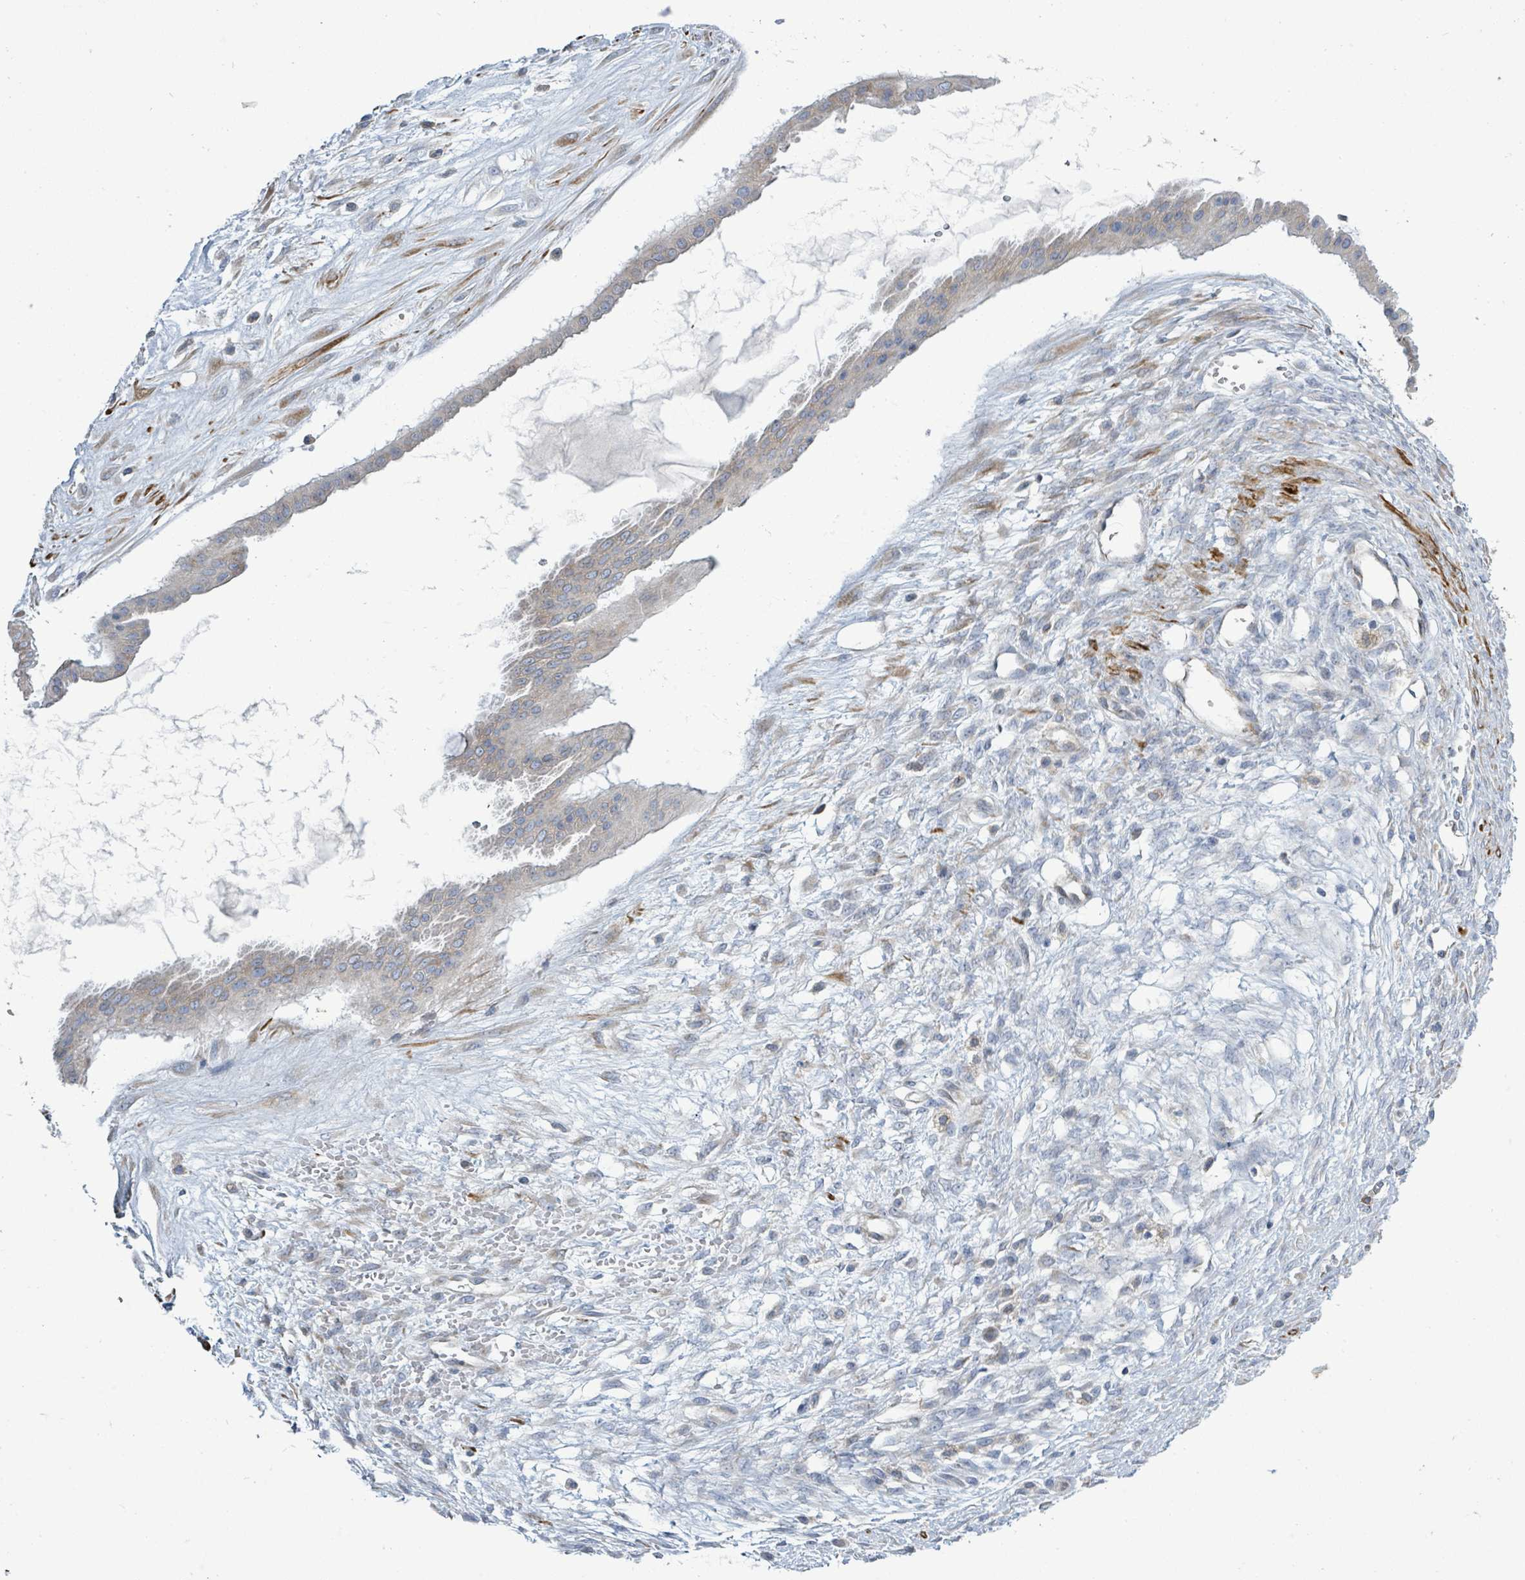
{"staining": {"intensity": "weak", "quantity": "25%-75%", "location": "cytoplasmic/membranous"}, "tissue": "ovarian cancer", "cell_type": "Tumor cells", "image_type": "cancer", "snomed": [{"axis": "morphology", "description": "Cystadenocarcinoma, mucinous, NOS"}, {"axis": "topography", "description": "Ovary"}], "caption": "Immunohistochemical staining of human ovarian mucinous cystadenocarcinoma shows low levels of weak cytoplasmic/membranous protein staining in approximately 25%-75% of tumor cells.", "gene": "SIRPB1", "patient": {"sex": "female", "age": 73}}